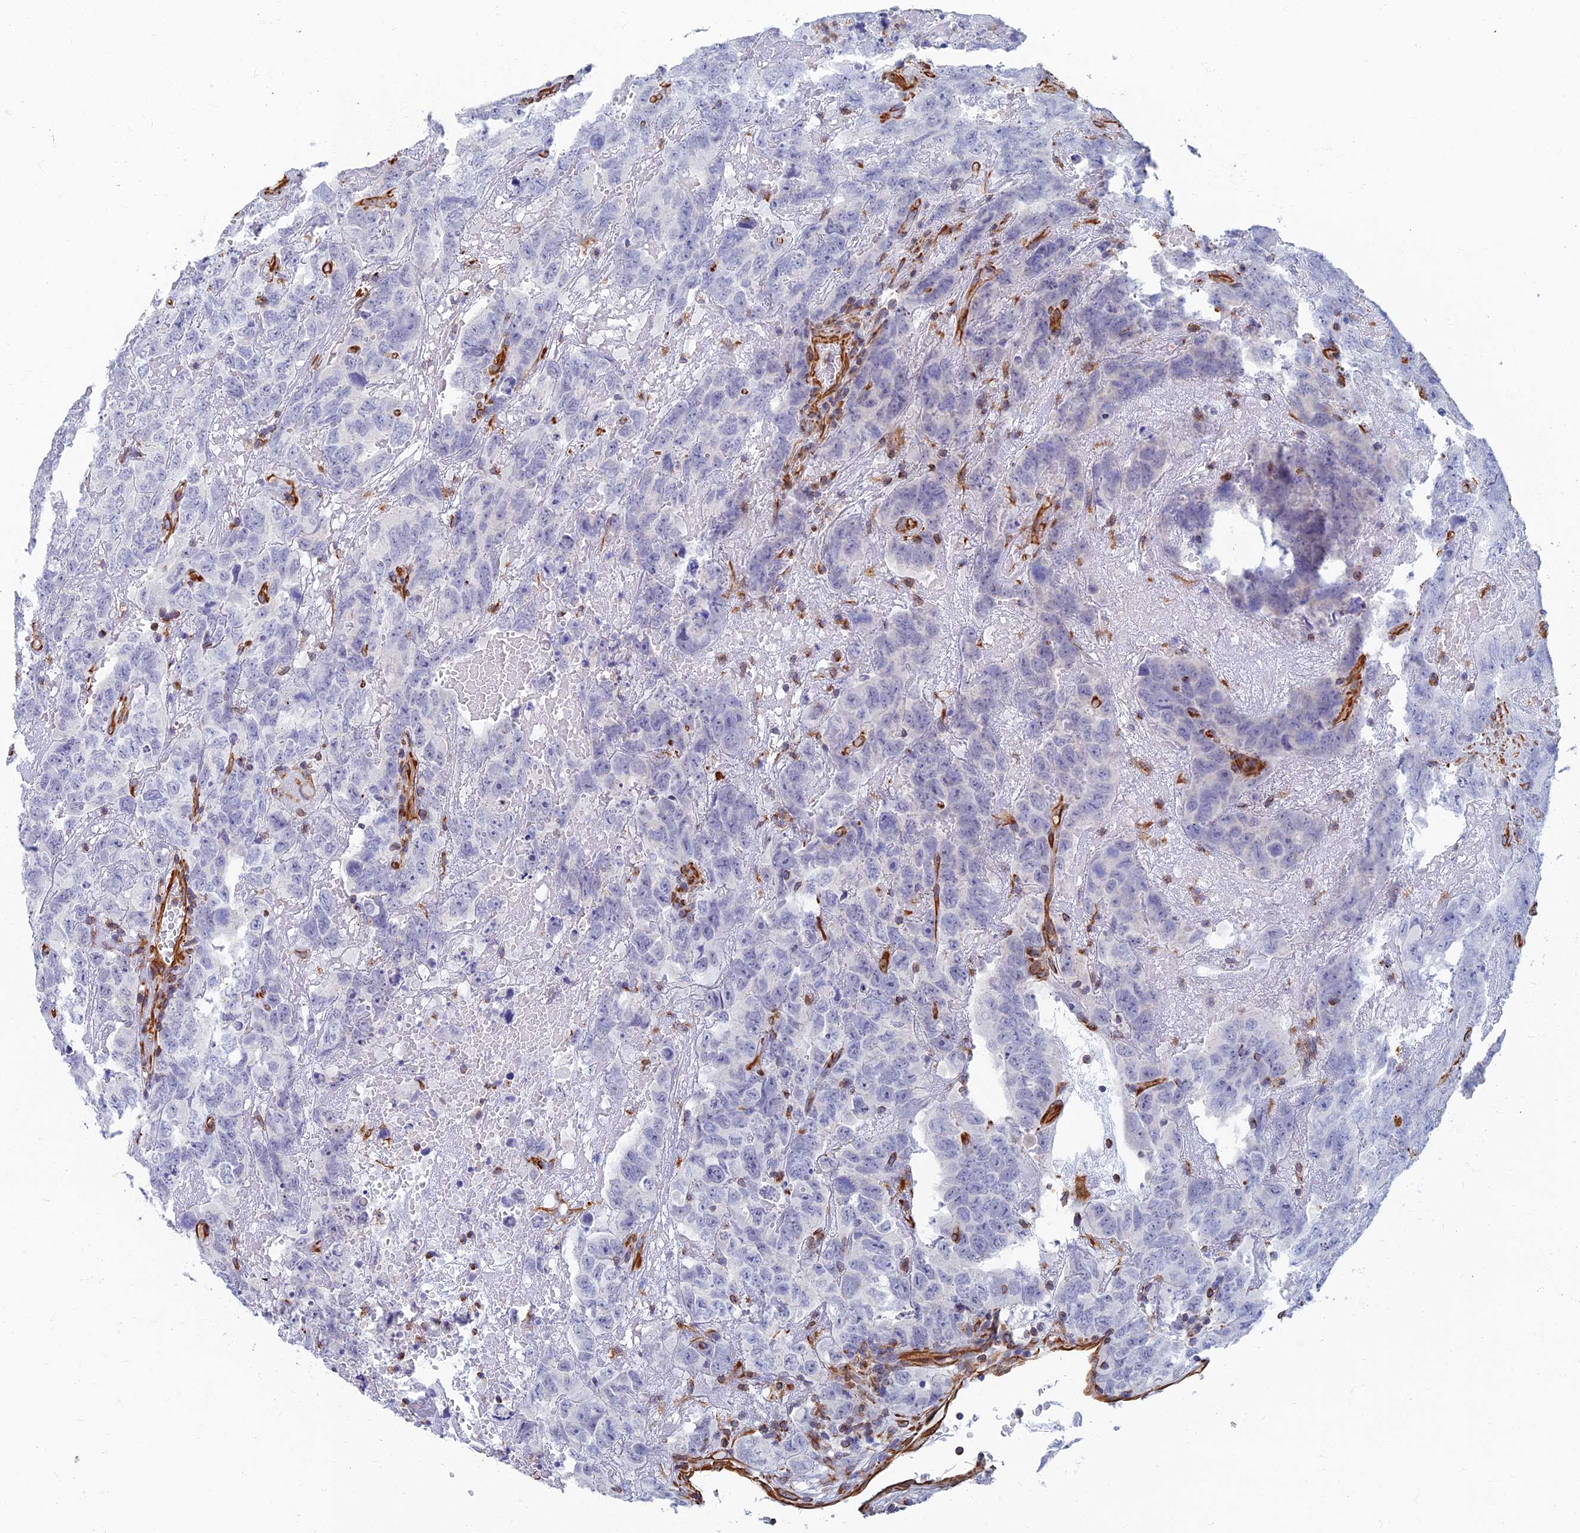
{"staining": {"intensity": "negative", "quantity": "none", "location": "none"}, "tissue": "testis cancer", "cell_type": "Tumor cells", "image_type": "cancer", "snomed": [{"axis": "morphology", "description": "Carcinoma, Embryonal, NOS"}, {"axis": "topography", "description": "Testis"}], "caption": "Testis embryonal carcinoma stained for a protein using immunohistochemistry exhibits no positivity tumor cells.", "gene": "RMC1", "patient": {"sex": "male", "age": 45}}